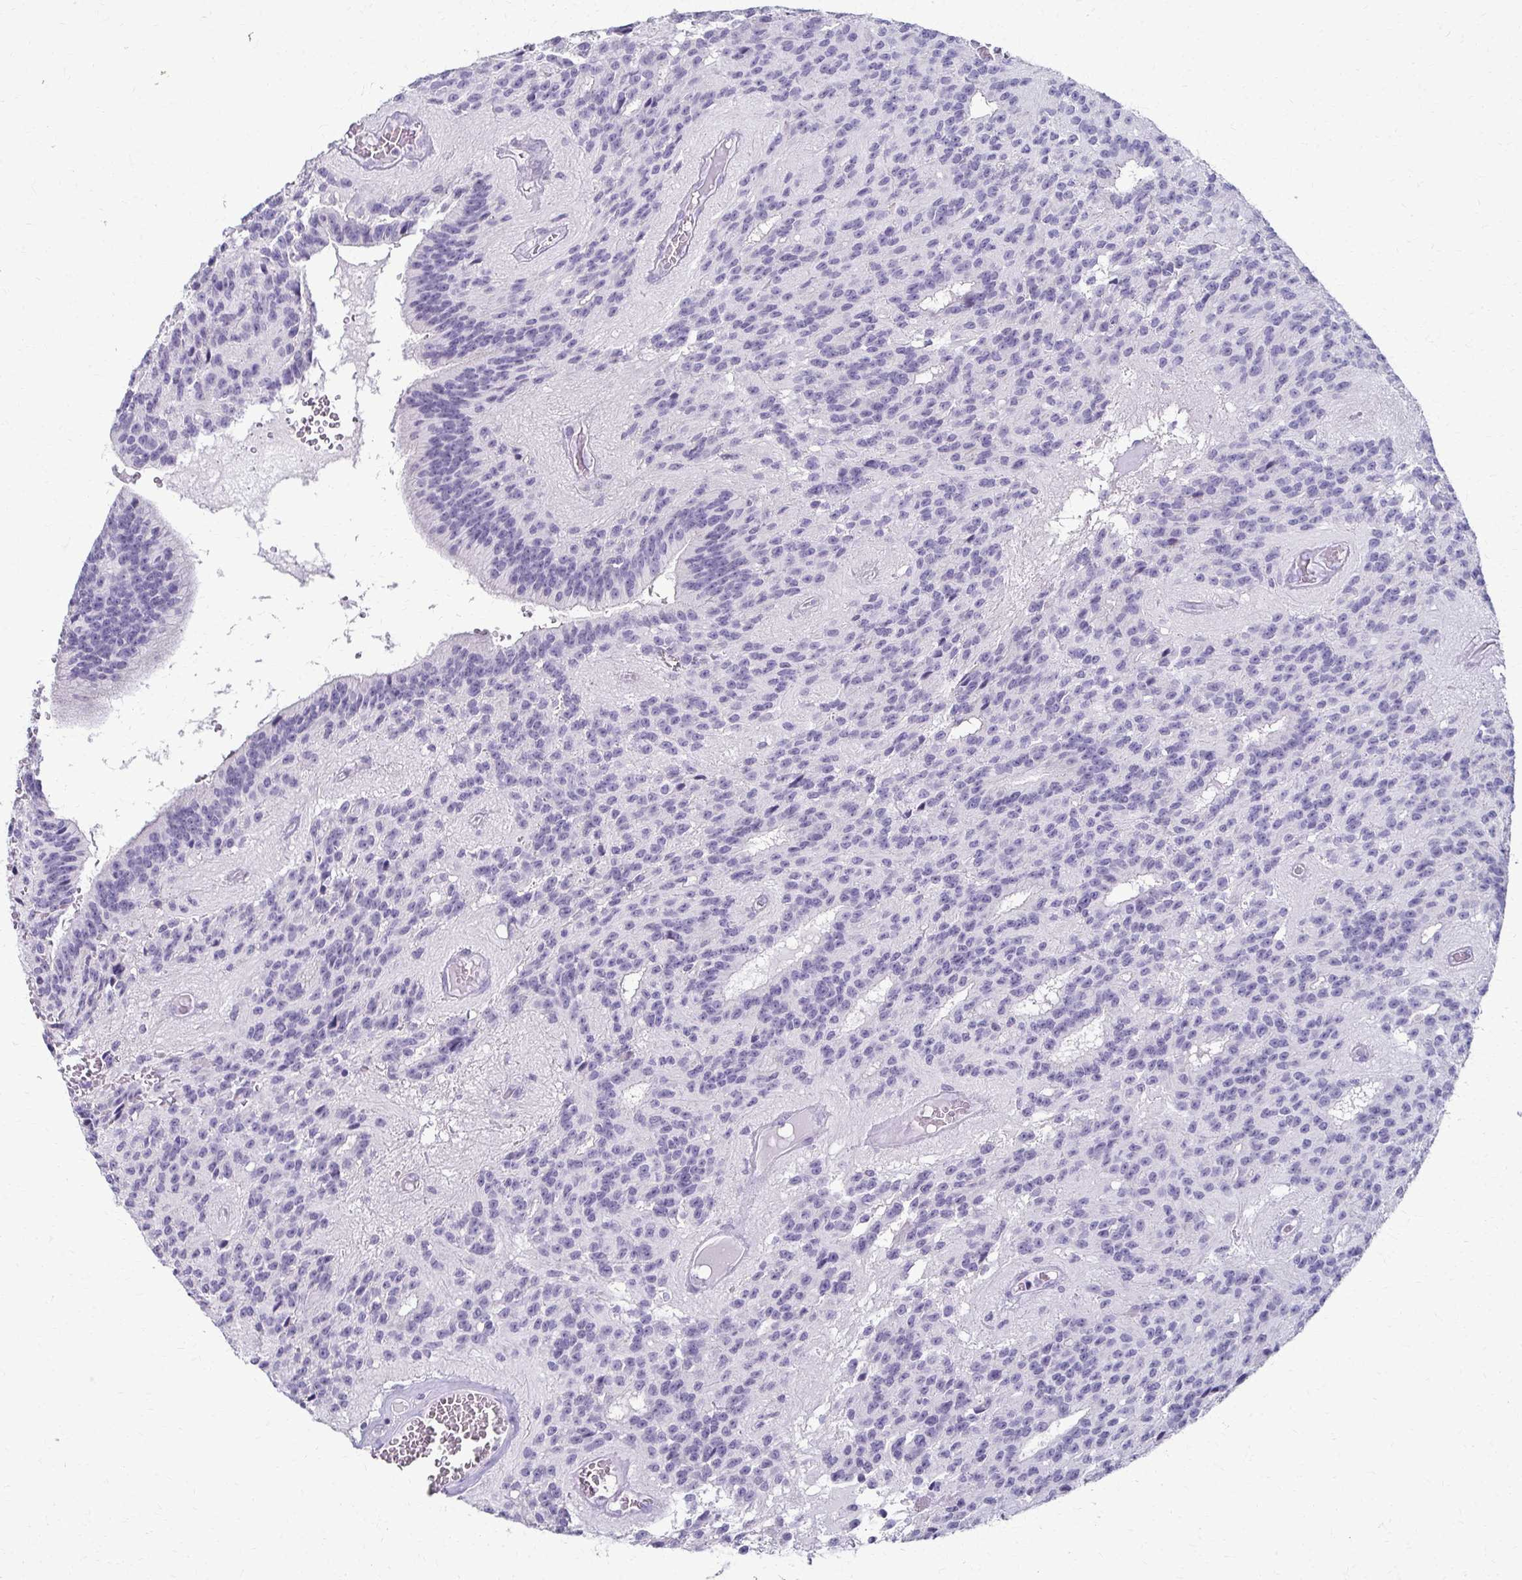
{"staining": {"intensity": "negative", "quantity": "none", "location": "none"}, "tissue": "glioma", "cell_type": "Tumor cells", "image_type": "cancer", "snomed": [{"axis": "morphology", "description": "Glioma, malignant, Low grade"}, {"axis": "topography", "description": "Brain"}], "caption": "Immunohistochemistry of human glioma shows no positivity in tumor cells.", "gene": "FCGR2B", "patient": {"sex": "male", "age": 31}}